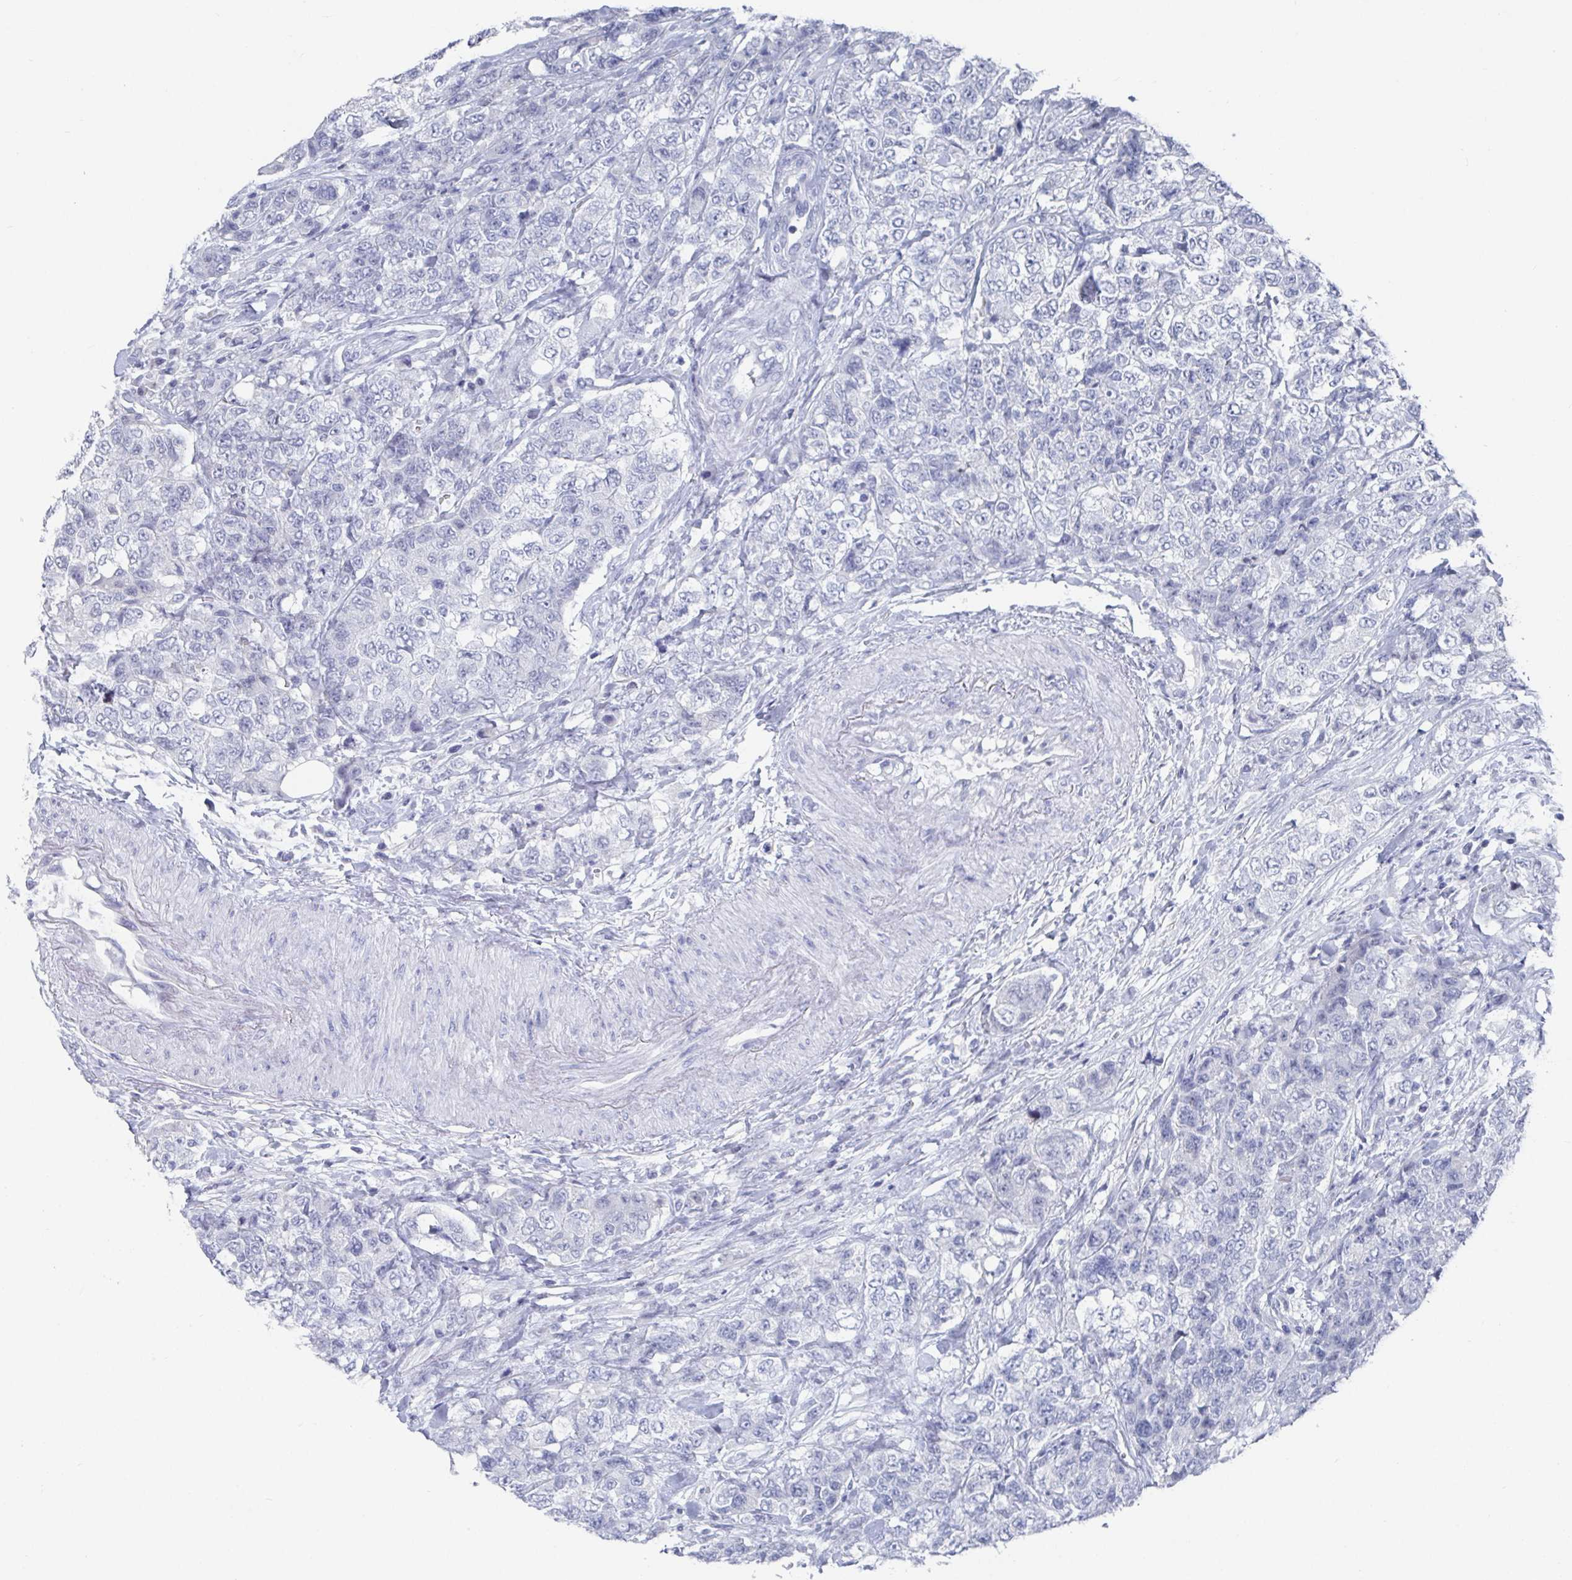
{"staining": {"intensity": "negative", "quantity": "none", "location": "none"}, "tissue": "urothelial cancer", "cell_type": "Tumor cells", "image_type": "cancer", "snomed": [{"axis": "morphology", "description": "Urothelial carcinoma, High grade"}, {"axis": "topography", "description": "Urinary bladder"}], "caption": "IHC of human high-grade urothelial carcinoma shows no positivity in tumor cells.", "gene": "CAMKV", "patient": {"sex": "female", "age": 78}}